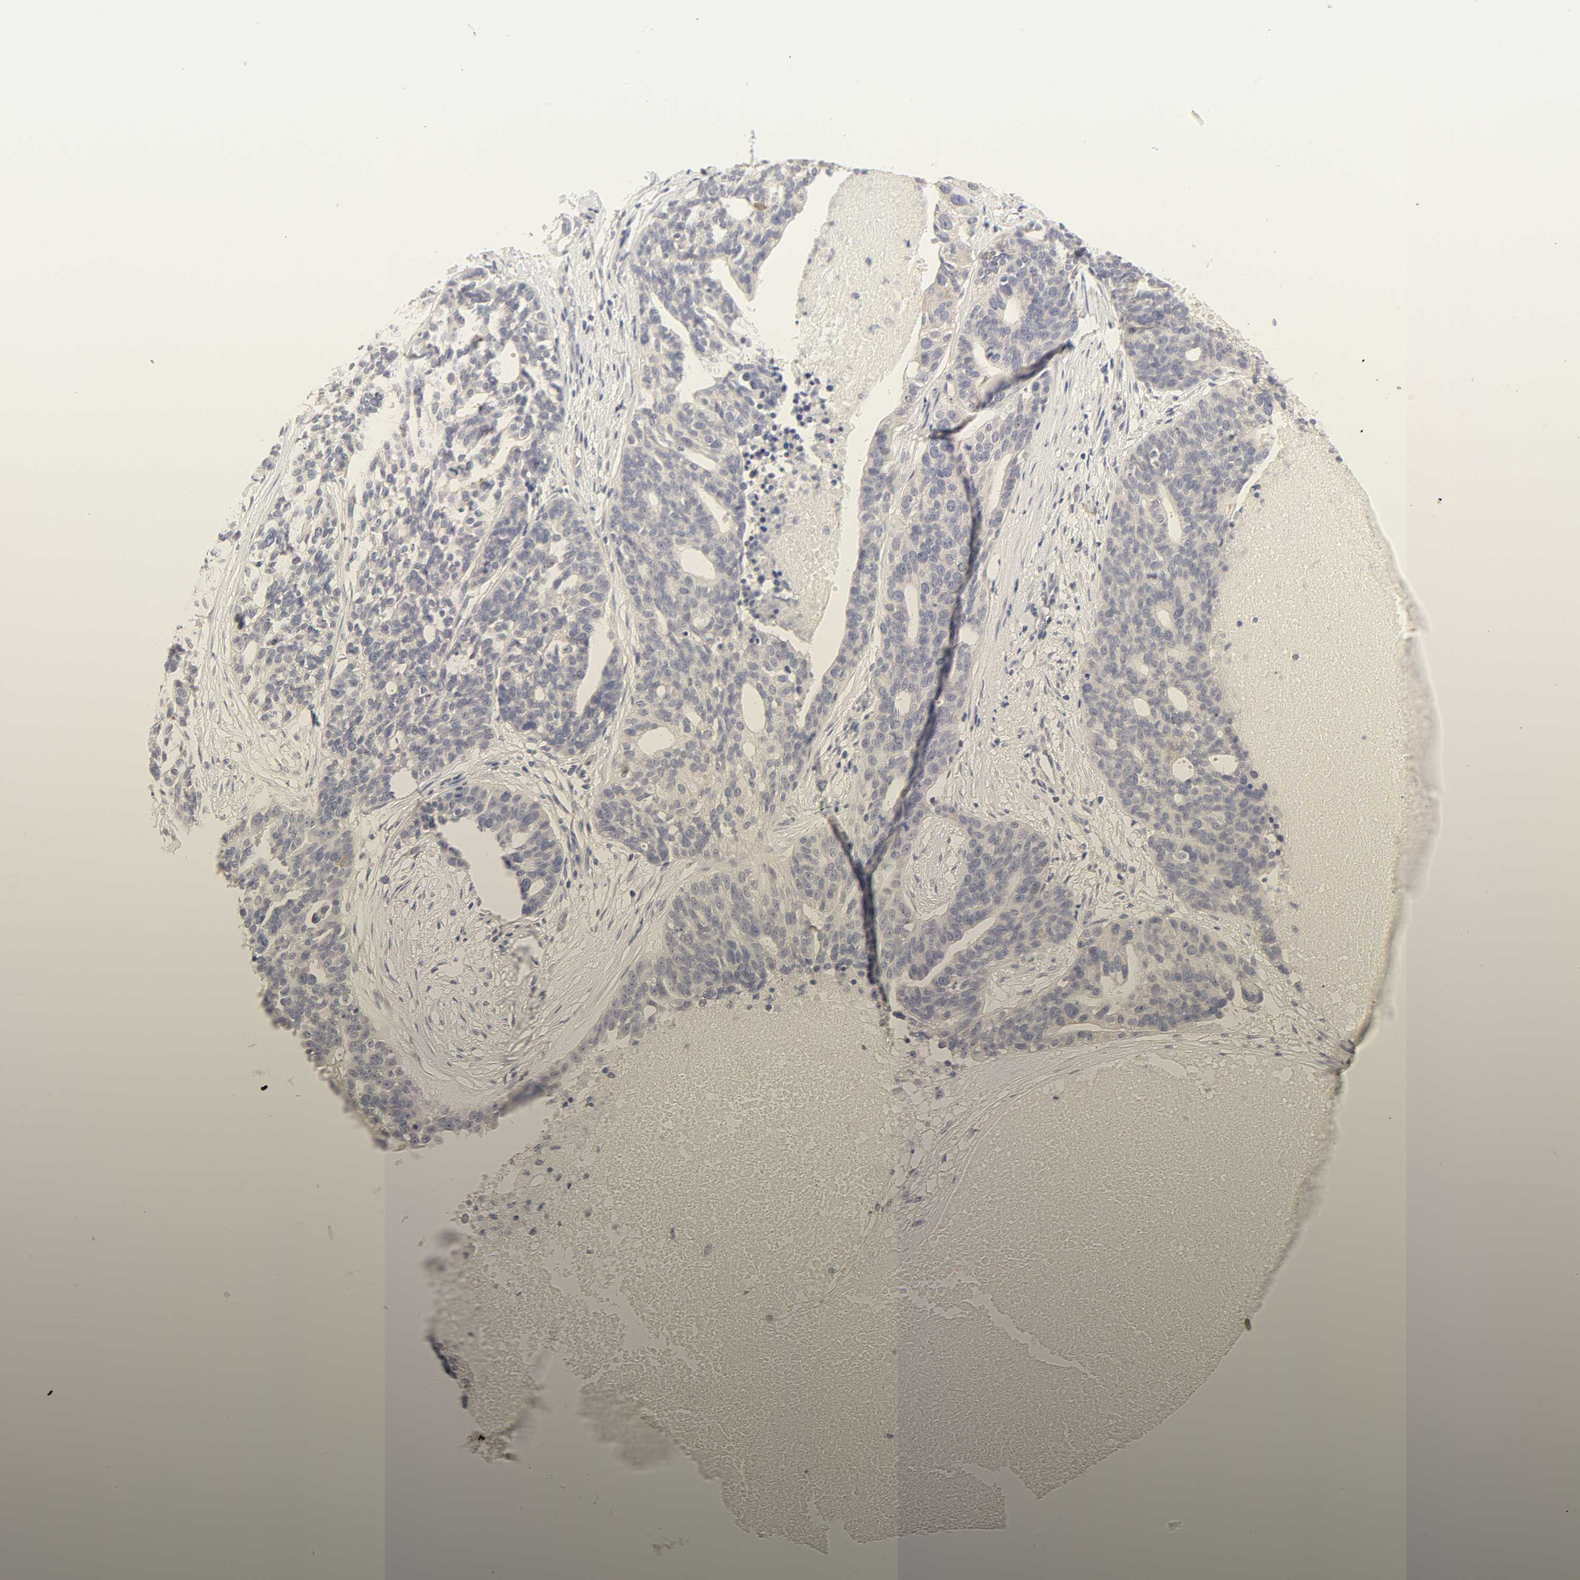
{"staining": {"intensity": "negative", "quantity": "none", "location": "none"}, "tissue": "ovarian cancer", "cell_type": "Tumor cells", "image_type": "cancer", "snomed": [{"axis": "morphology", "description": "Cystadenocarcinoma, serous, NOS"}, {"axis": "topography", "description": "Ovary"}], "caption": "IHC histopathology image of neoplastic tissue: human ovarian cancer (serous cystadenocarcinoma) stained with DAB displays no significant protein expression in tumor cells. (Immunohistochemistry, brightfield microscopy, high magnification).", "gene": "CYP4B1", "patient": {"sex": "female", "age": 59}}